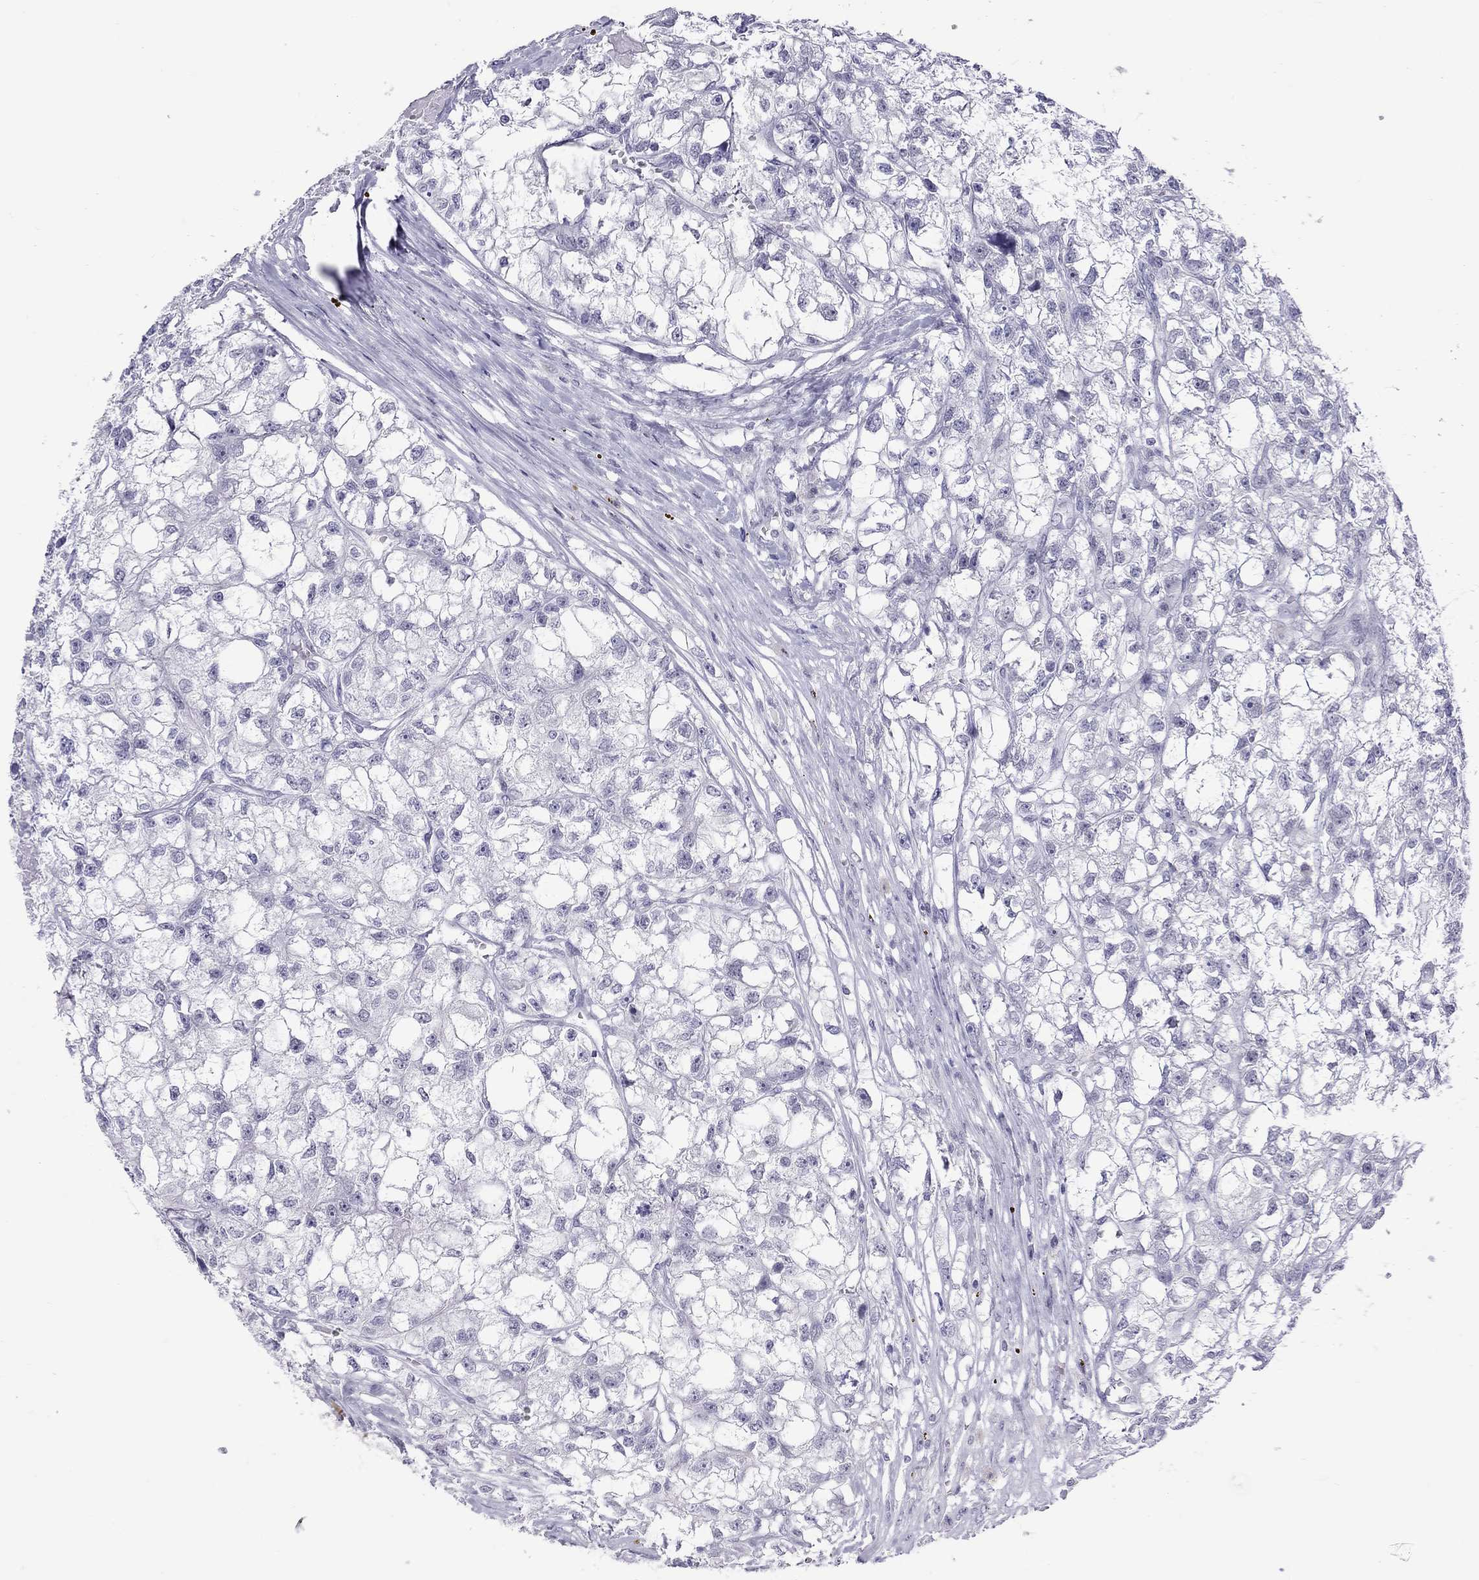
{"staining": {"intensity": "negative", "quantity": "none", "location": "none"}, "tissue": "renal cancer", "cell_type": "Tumor cells", "image_type": "cancer", "snomed": [{"axis": "morphology", "description": "Adenocarcinoma, NOS"}, {"axis": "topography", "description": "Kidney"}], "caption": "A histopathology image of renal cancer stained for a protein demonstrates no brown staining in tumor cells.", "gene": "CHRNB3", "patient": {"sex": "male", "age": 56}}